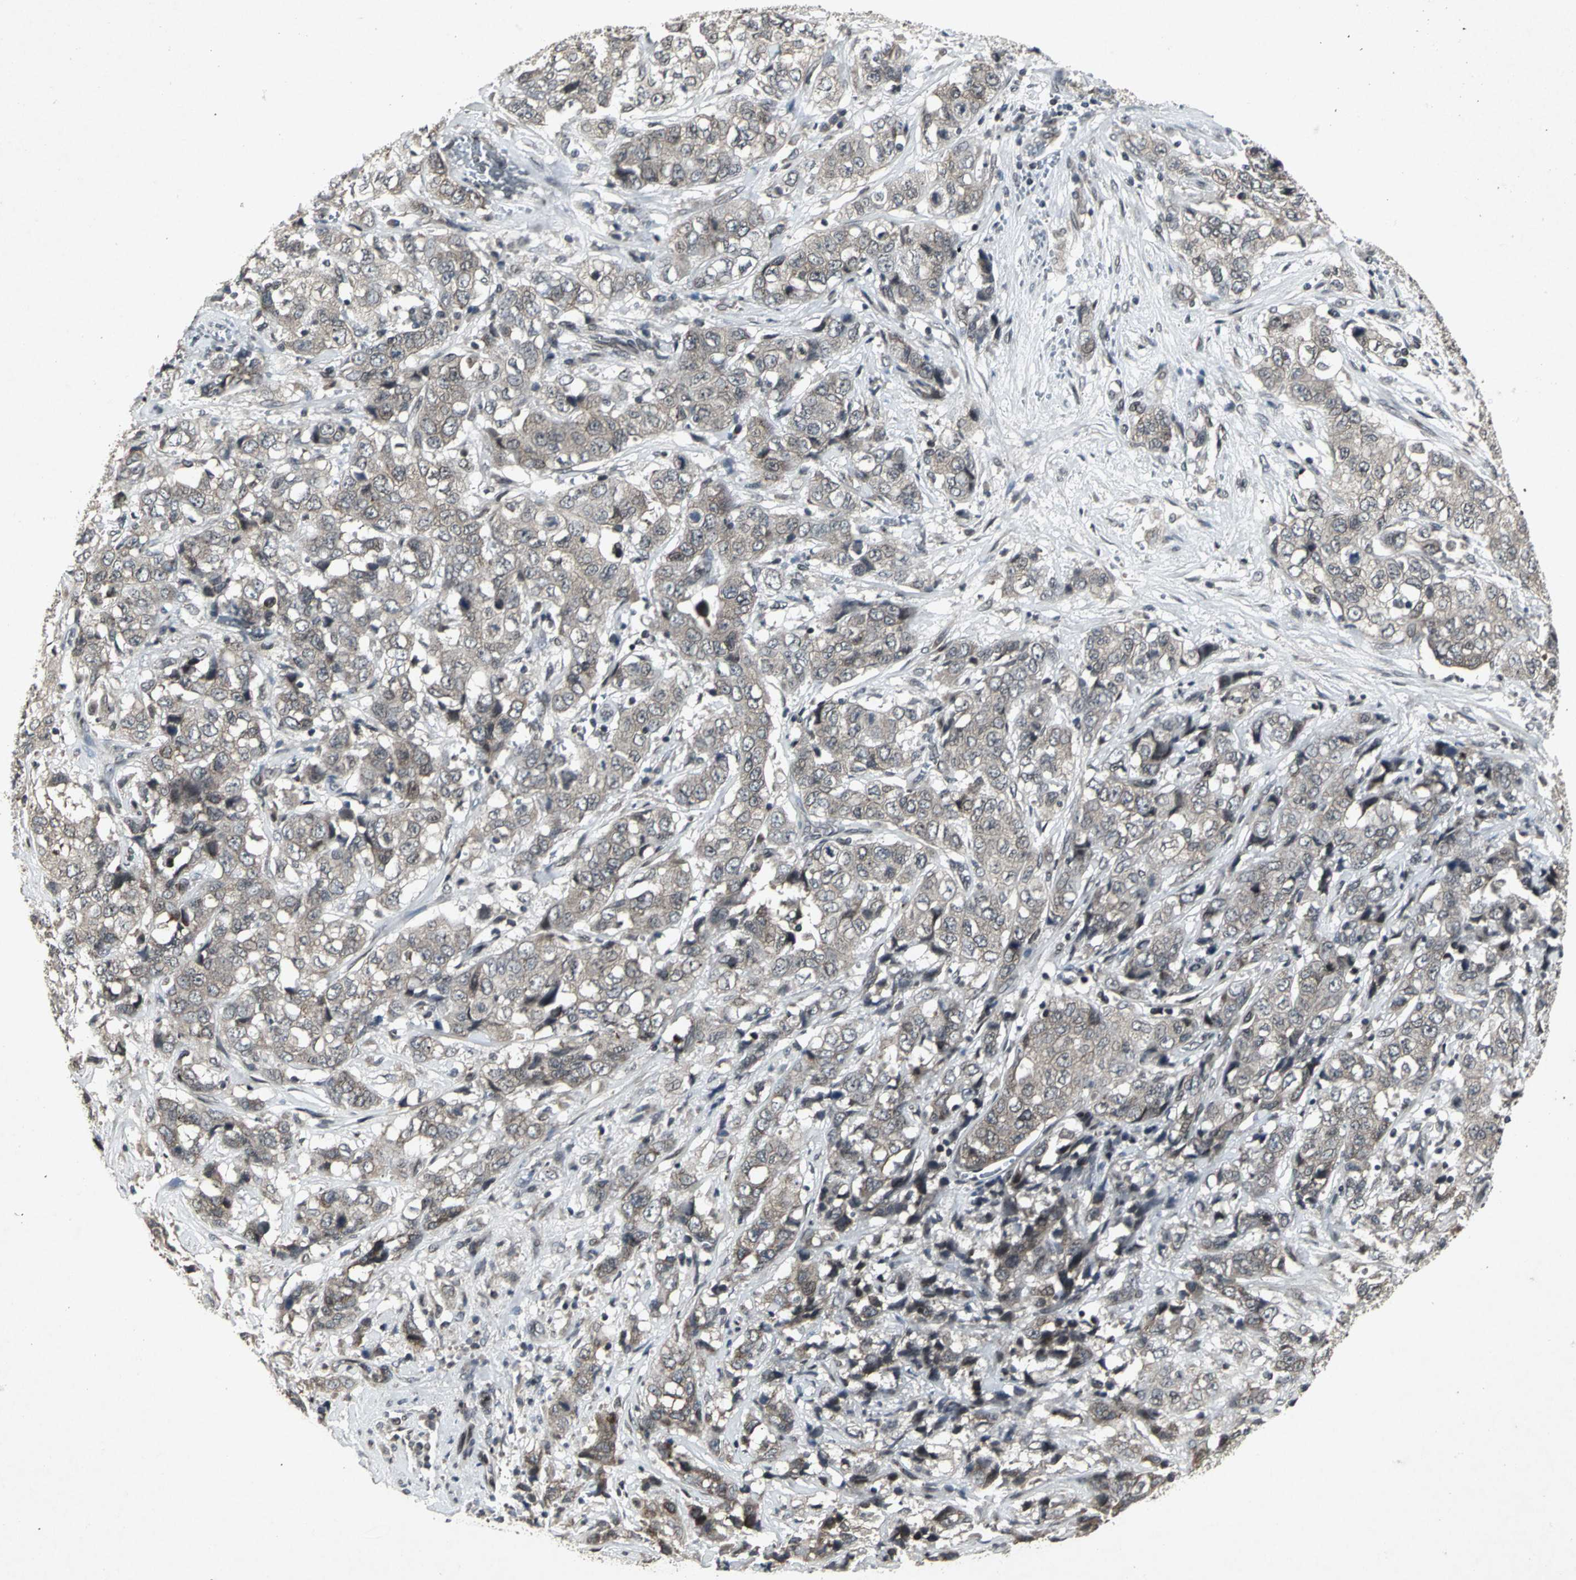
{"staining": {"intensity": "weak", "quantity": ">75%", "location": "cytoplasmic/membranous"}, "tissue": "stomach cancer", "cell_type": "Tumor cells", "image_type": "cancer", "snomed": [{"axis": "morphology", "description": "Adenocarcinoma, NOS"}, {"axis": "topography", "description": "Stomach"}], "caption": "Immunohistochemistry (DAB) staining of human stomach cancer (adenocarcinoma) demonstrates weak cytoplasmic/membranous protein expression in about >75% of tumor cells. (IHC, brightfield microscopy, high magnification).", "gene": "SH2B3", "patient": {"sex": "male", "age": 48}}